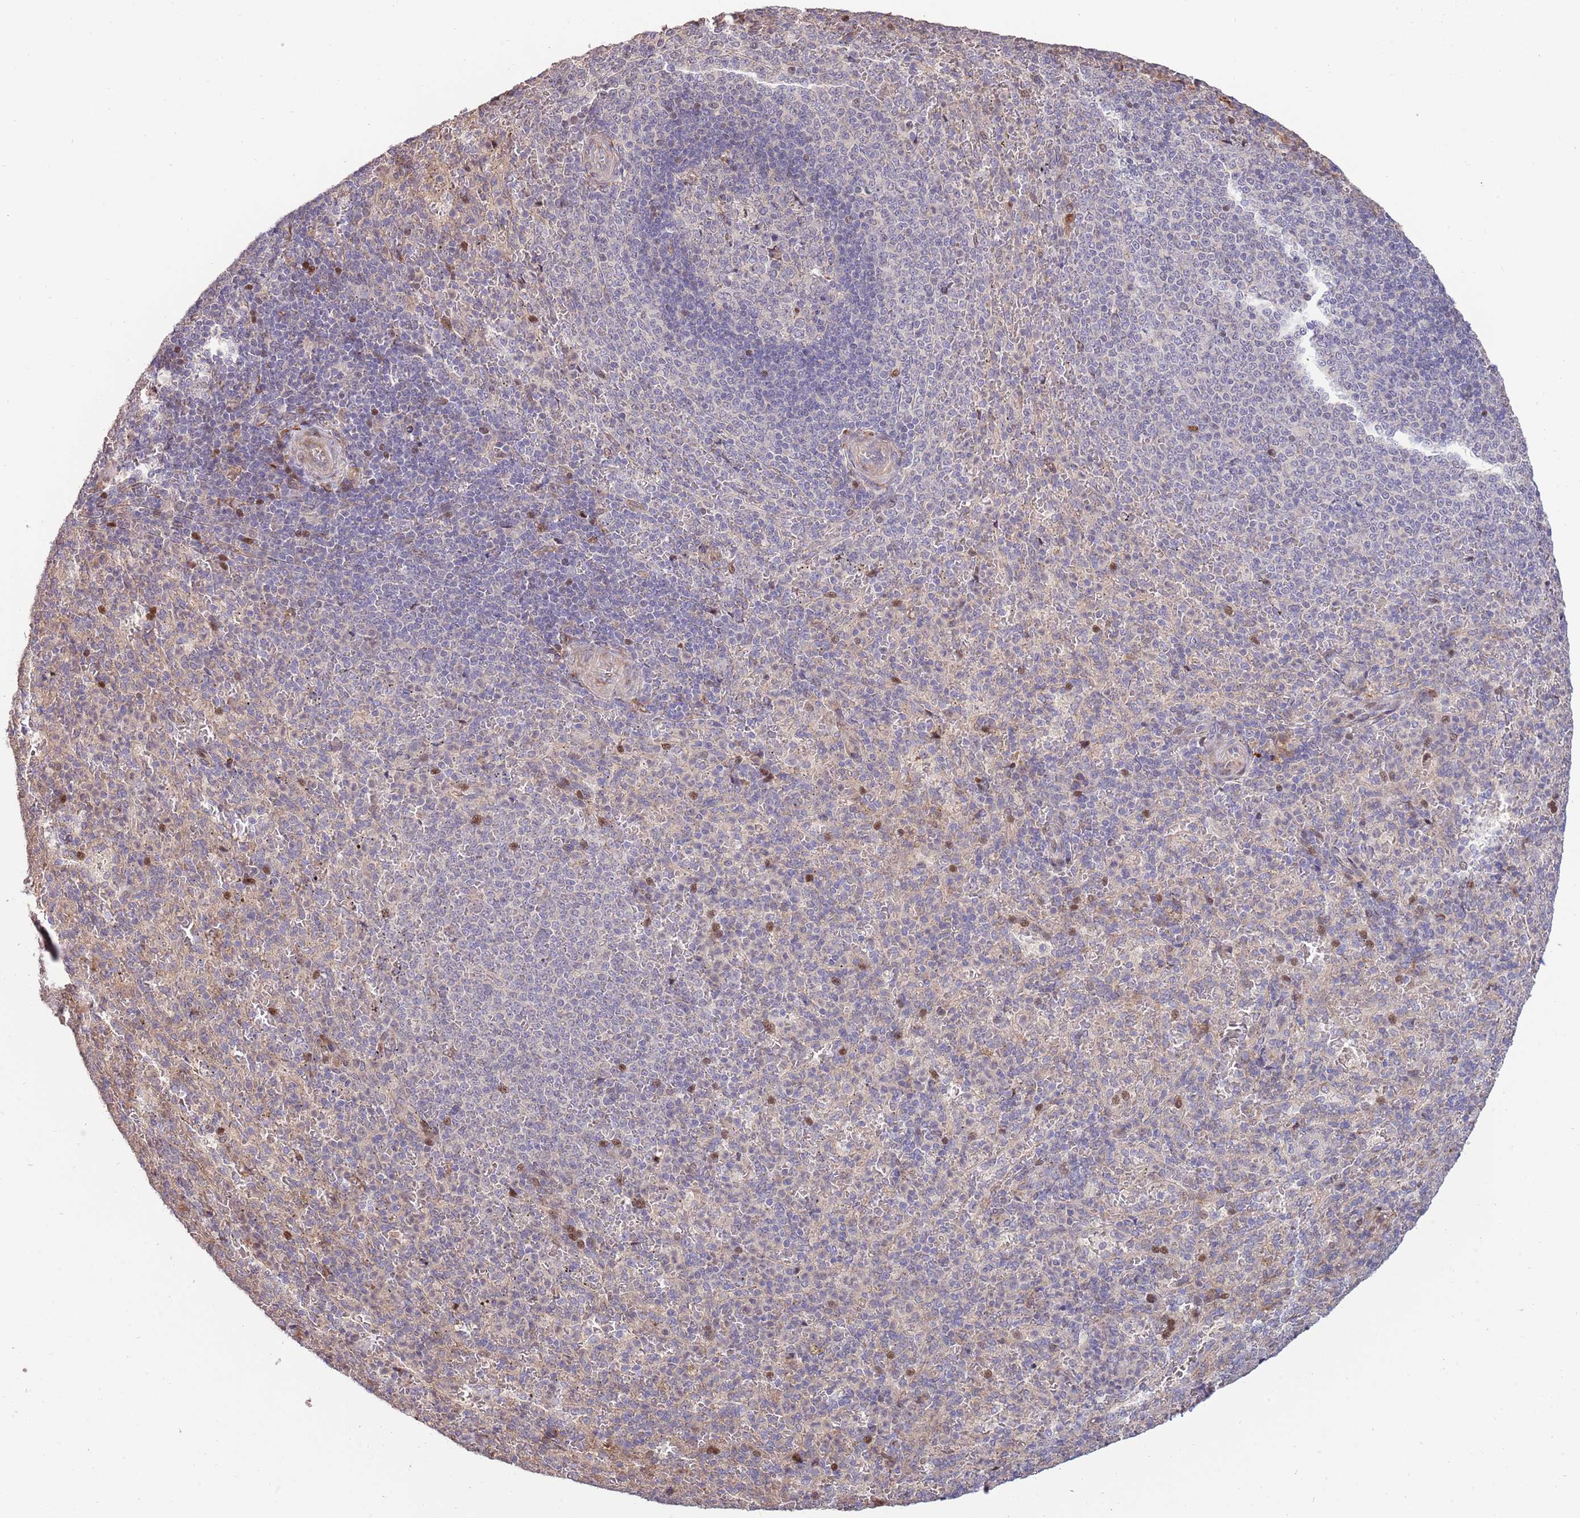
{"staining": {"intensity": "moderate", "quantity": "<25%", "location": "nuclear"}, "tissue": "spleen", "cell_type": "Cells in red pulp", "image_type": "normal", "snomed": [{"axis": "morphology", "description": "Normal tissue, NOS"}, {"axis": "topography", "description": "Spleen"}], "caption": "DAB immunohistochemical staining of normal human spleen reveals moderate nuclear protein expression in about <25% of cells in red pulp. The protein is shown in brown color, while the nuclei are stained blue.", "gene": "SYNDIG1L", "patient": {"sex": "female", "age": 21}}